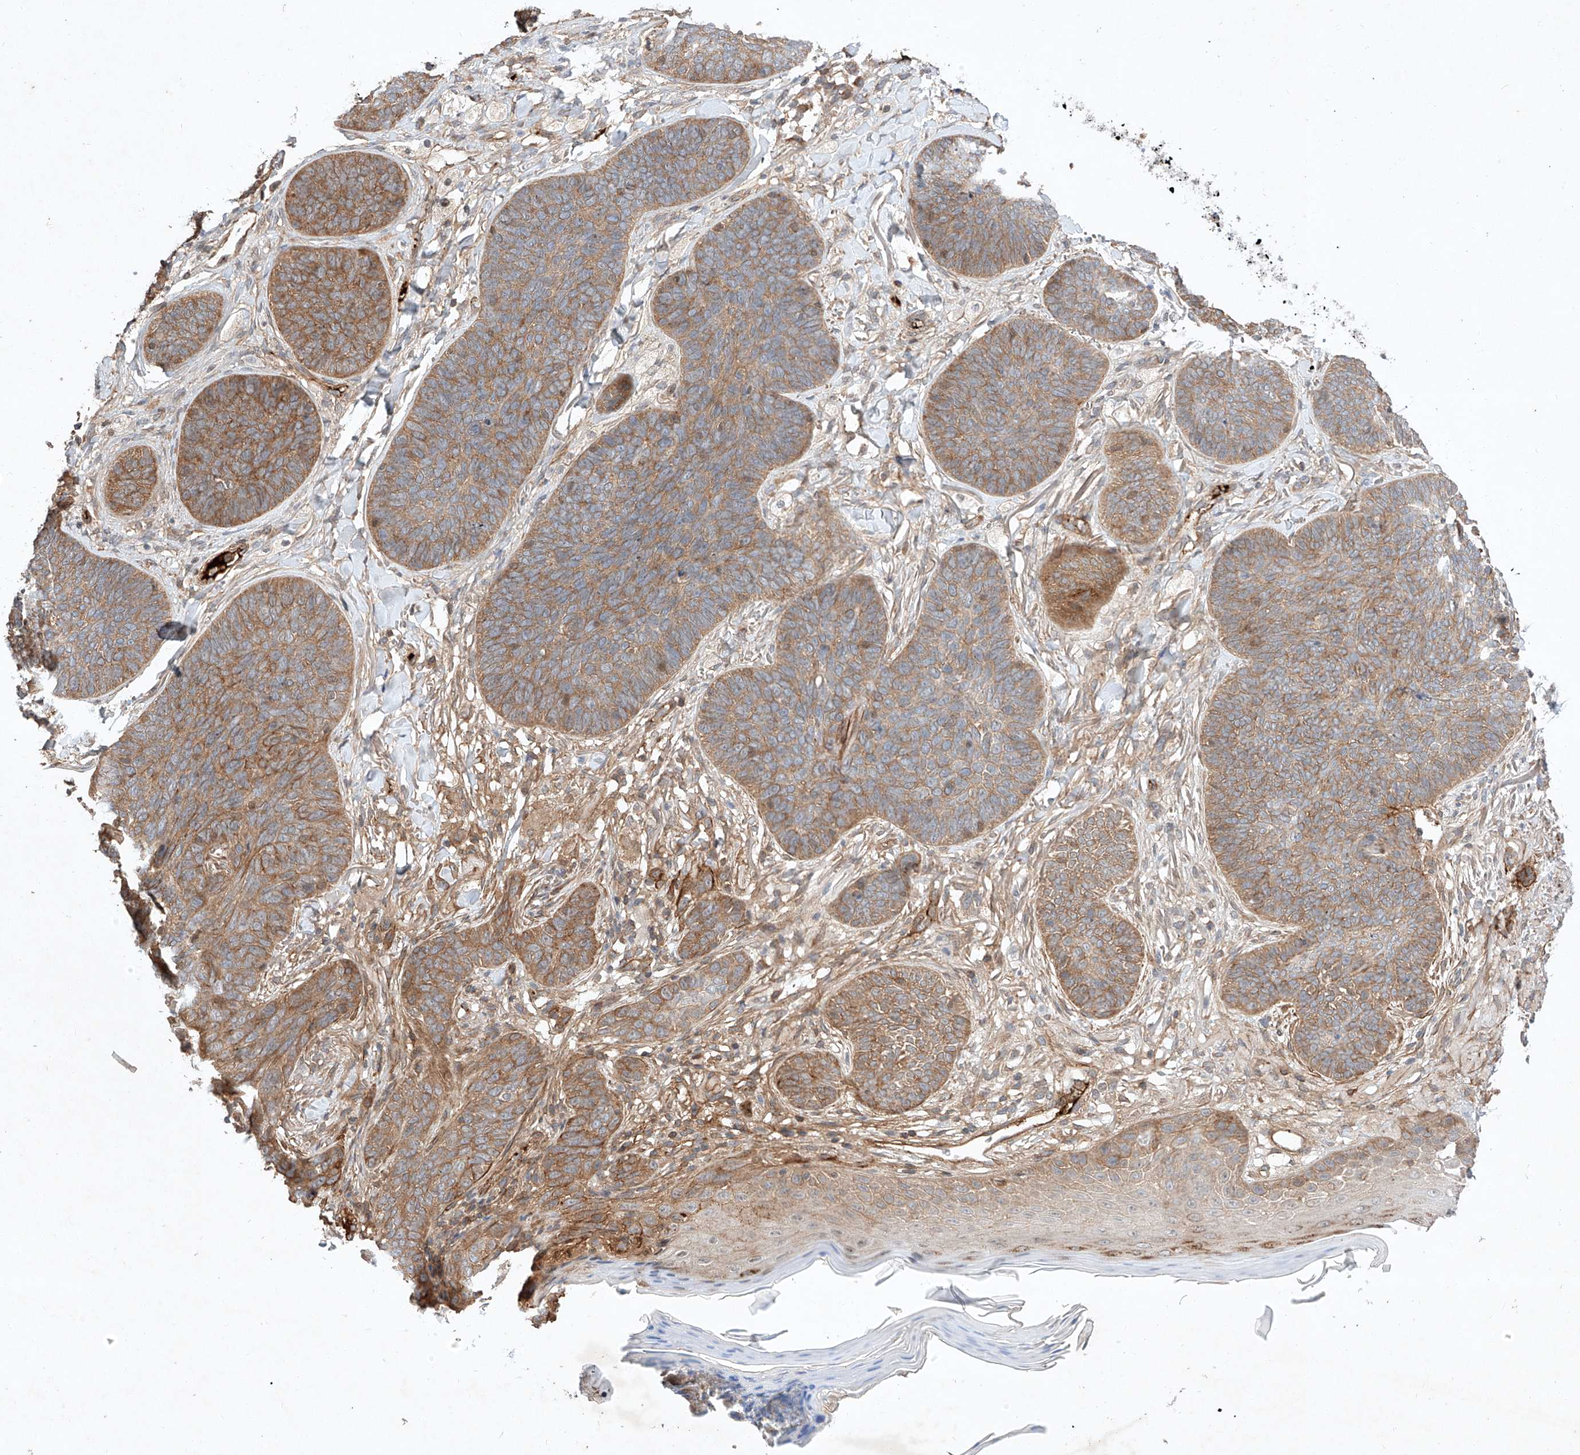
{"staining": {"intensity": "moderate", "quantity": ">75%", "location": "cytoplasmic/membranous"}, "tissue": "skin cancer", "cell_type": "Tumor cells", "image_type": "cancer", "snomed": [{"axis": "morphology", "description": "Basal cell carcinoma"}, {"axis": "topography", "description": "Skin"}], "caption": "The image reveals staining of skin cancer, revealing moderate cytoplasmic/membranous protein positivity (brown color) within tumor cells.", "gene": "ARHGAP33", "patient": {"sex": "male", "age": 85}}